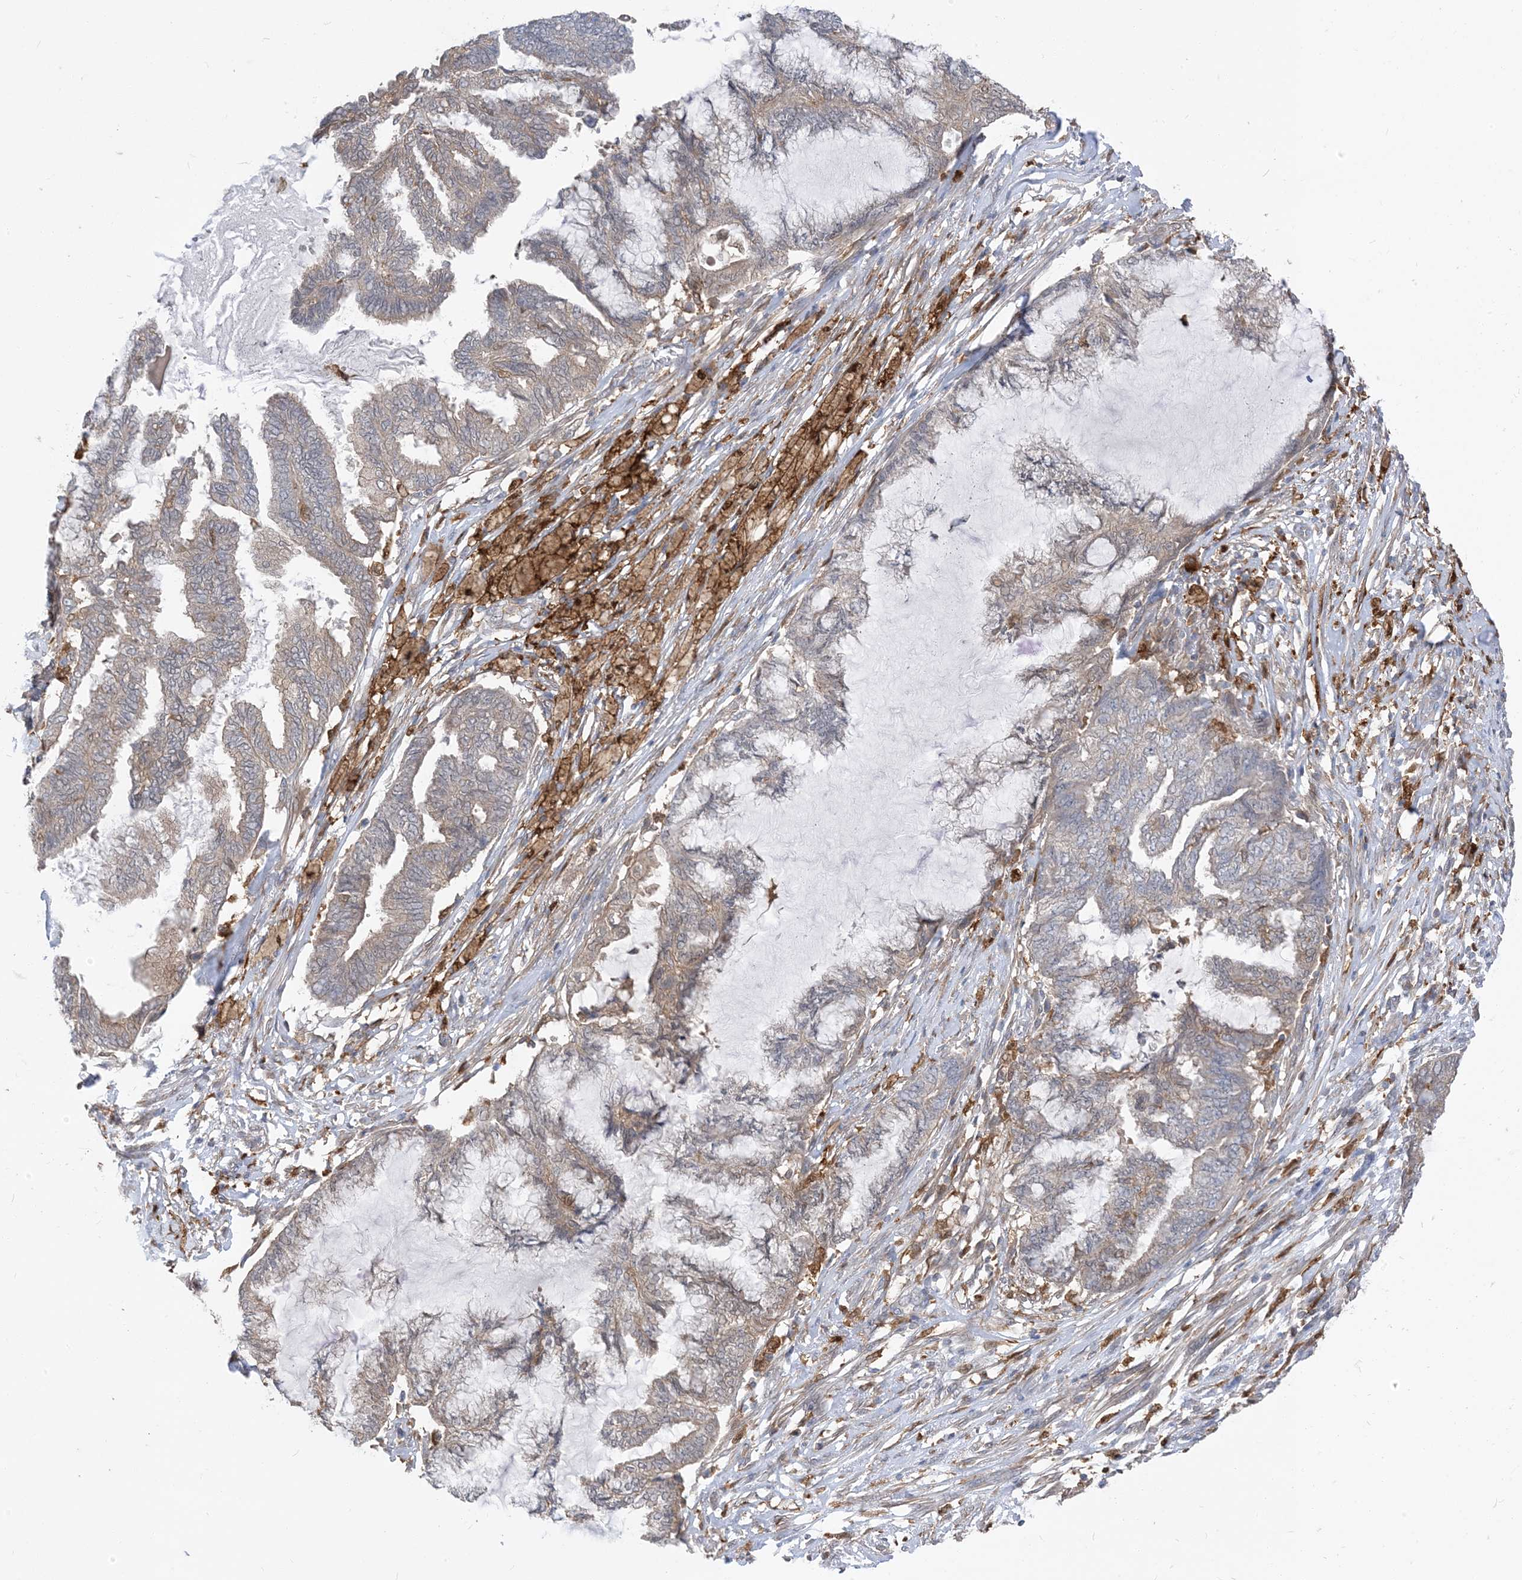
{"staining": {"intensity": "weak", "quantity": "25%-75%", "location": "cytoplasmic/membranous"}, "tissue": "endometrial cancer", "cell_type": "Tumor cells", "image_type": "cancer", "snomed": [{"axis": "morphology", "description": "Adenocarcinoma, NOS"}, {"axis": "topography", "description": "Endometrium"}], "caption": "An immunohistochemistry (IHC) micrograph of tumor tissue is shown. Protein staining in brown highlights weak cytoplasmic/membranous positivity in endometrial cancer (adenocarcinoma) within tumor cells.", "gene": "NAGK", "patient": {"sex": "female", "age": 86}}